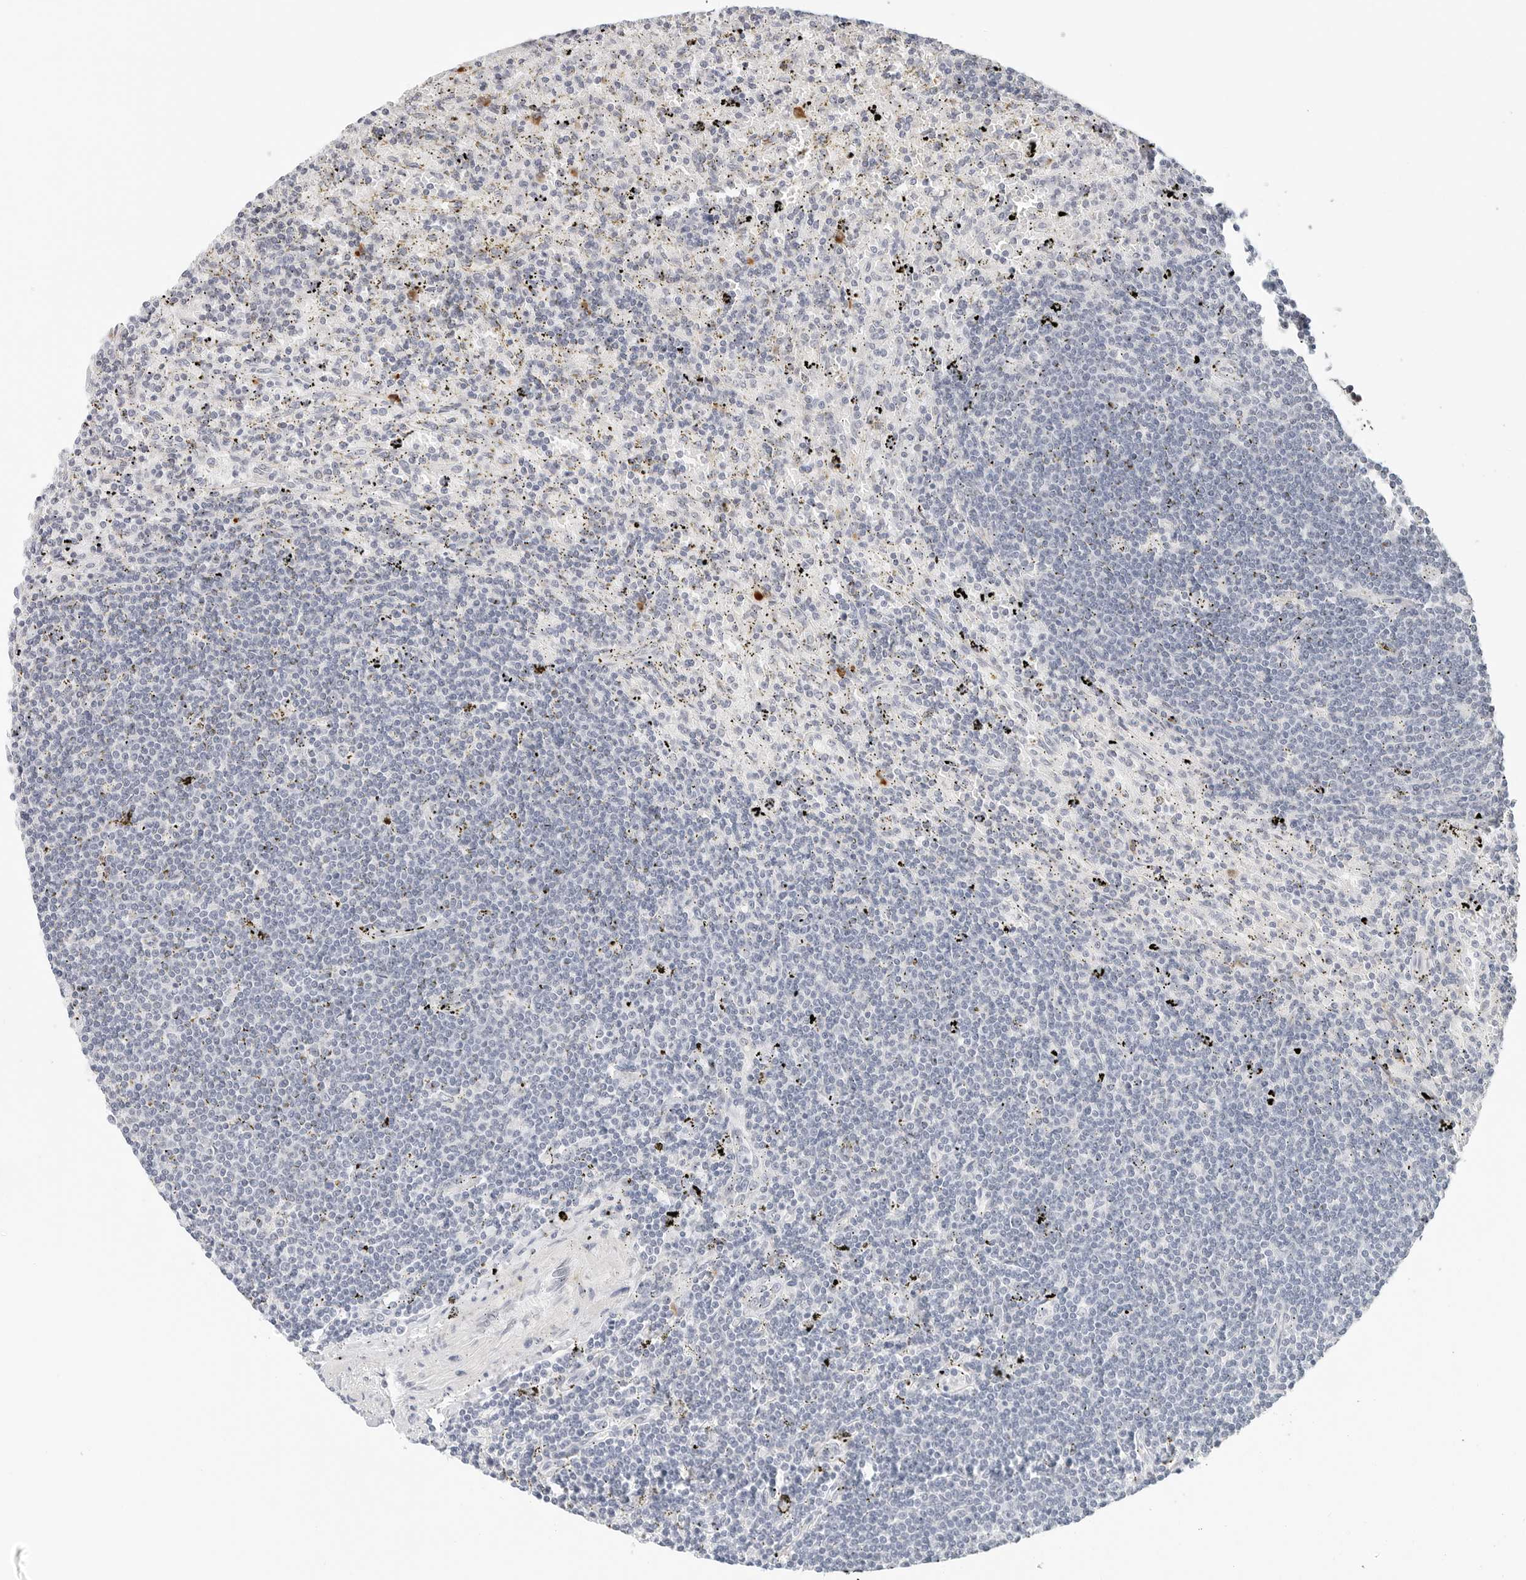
{"staining": {"intensity": "negative", "quantity": "none", "location": "none"}, "tissue": "lymphoma", "cell_type": "Tumor cells", "image_type": "cancer", "snomed": [{"axis": "morphology", "description": "Malignant lymphoma, non-Hodgkin's type, Low grade"}, {"axis": "topography", "description": "Spleen"}], "caption": "This is an immunohistochemistry (IHC) photomicrograph of lymphoma. There is no expression in tumor cells.", "gene": "PARP10", "patient": {"sex": "male", "age": 76}}